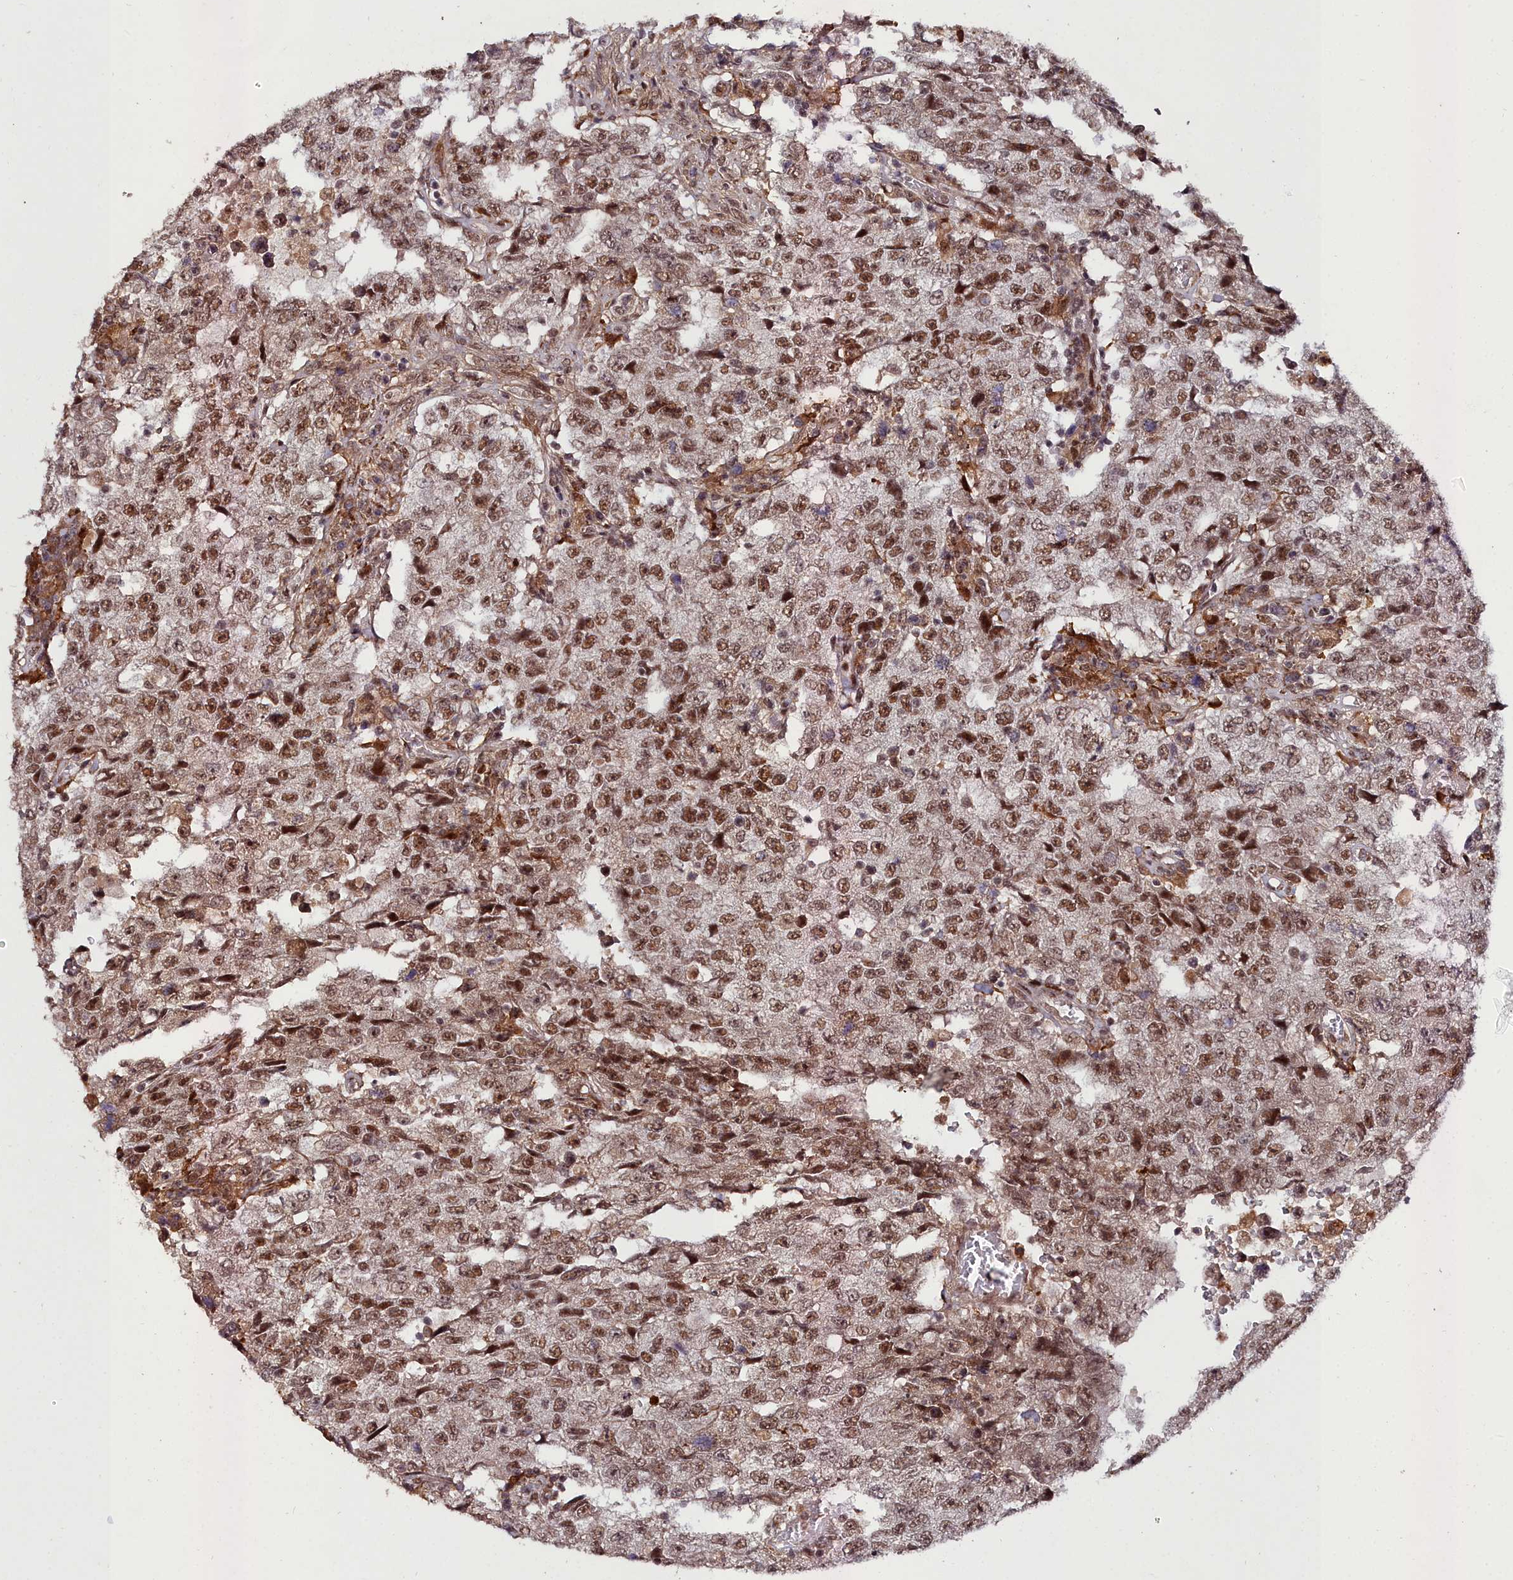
{"staining": {"intensity": "strong", "quantity": ">75%", "location": "nuclear"}, "tissue": "testis cancer", "cell_type": "Tumor cells", "image_type": "cancer", "snomed": [{"axis": "morphology", "description": "Carcinoma, Embryonal, NOS"}, {"axis": "topography", "description": "Testis"}], "caption": "Embryonal carcinoma (testis) was stained to show a protein in brown. There is high levels of strong nuclear expression in about >75% of tumor cells.", "gene": "CXXC1", "patient": {"sex": "male", "age": 26}}